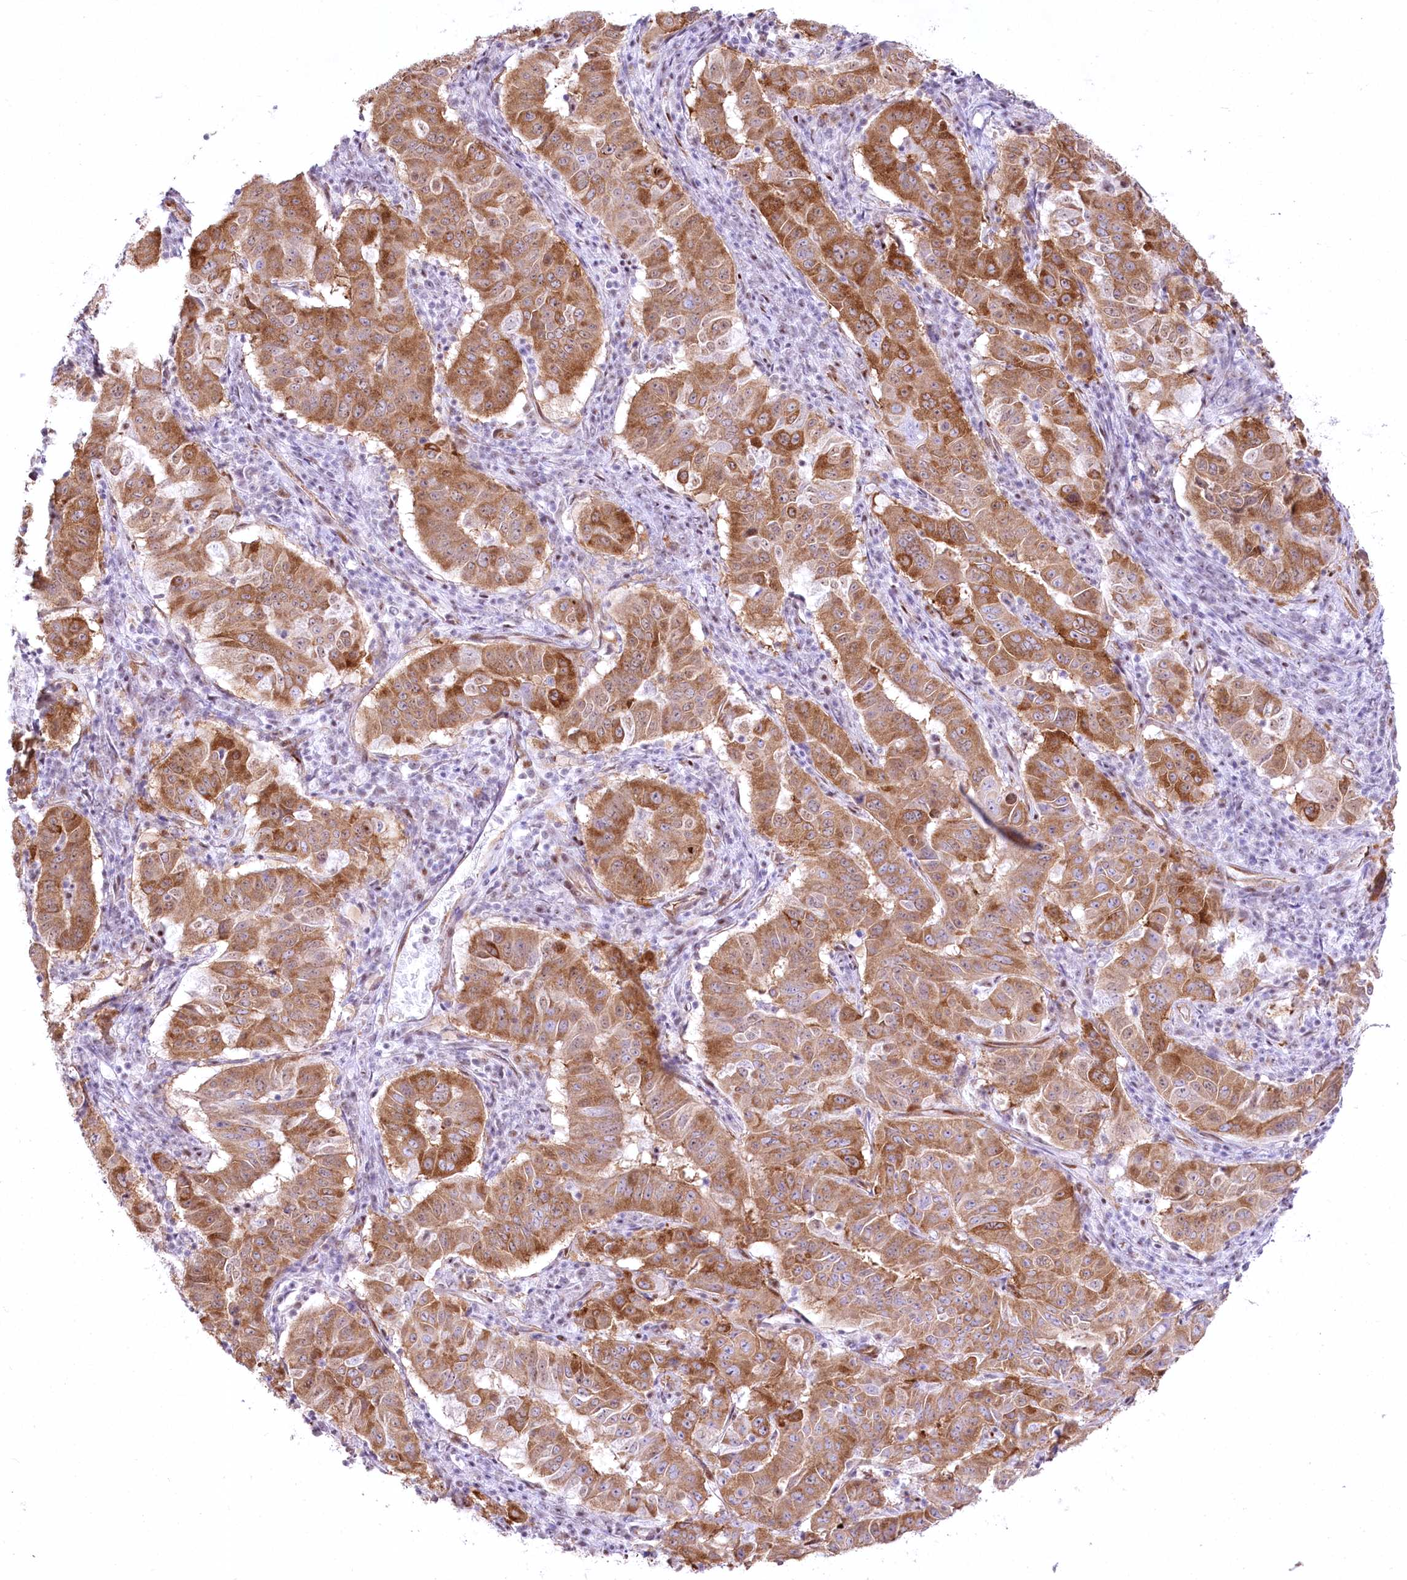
{"staining": {"intensity": "moderate", "quantity": ">75%", "location": "cytoplasmic/membranous"}, "tissue": "pancreatic cancer", "cell_type": "Tumor cells", "image_type": "cancer", "snomed": [{"axis": "morphology", "description": "Adenocarcinoma, NOS"}, {"axis": "topography", "description": "Pancreas"}], "caption": "Immunohistochemical staining of pancreatic adenocarcinoma reveals medium levels of moderate cytoplasmic/membranous positivity in approximately >75% of tumor cells. (IHC, brightfield microscopy, high magnification).", "gene": "YBX3", "patient": {"sex": "male", "age": 63}}